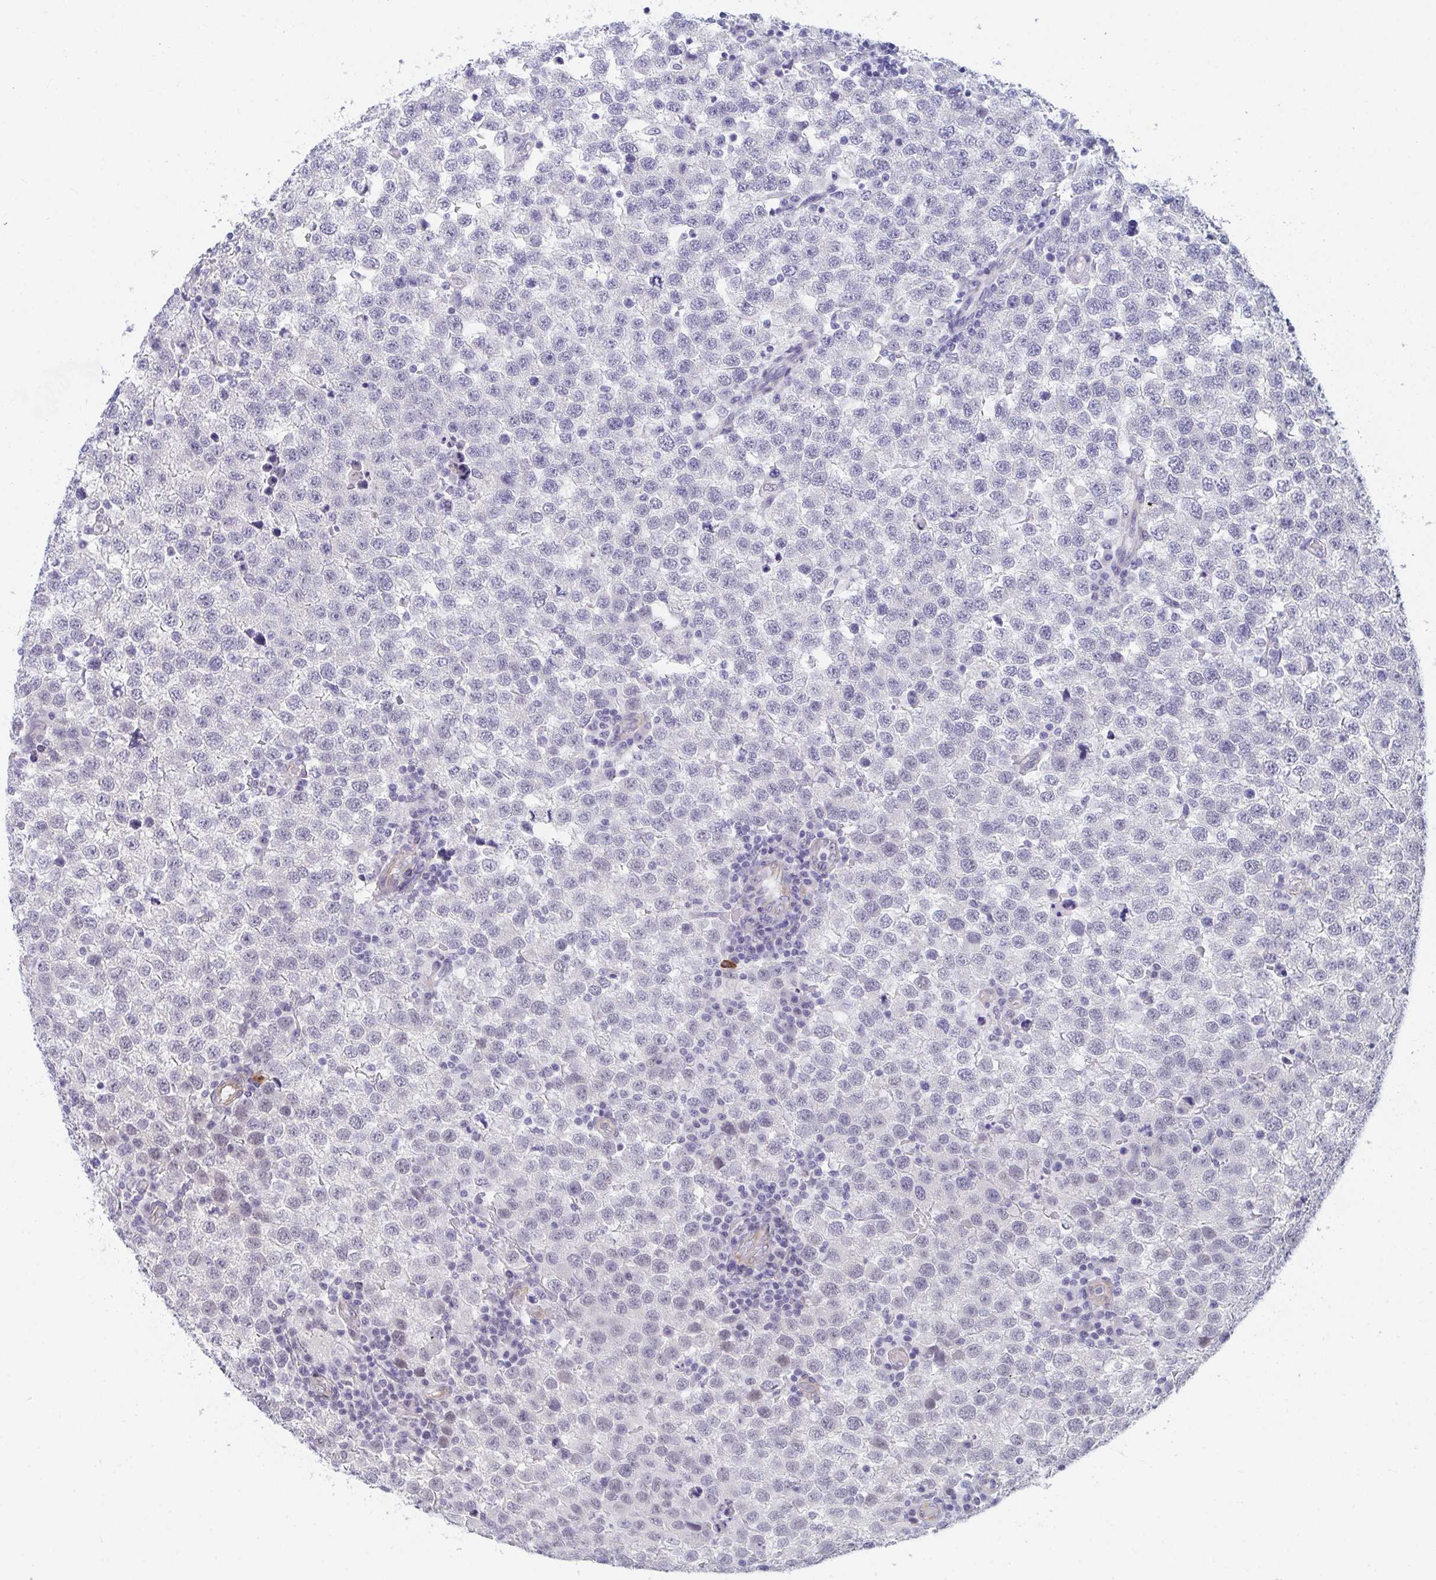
{"staining": {"intensity": "negative", "quantity": "none", "location": "none"}, "tissue": "testis cancer", "cell_type": "Tumor cells", "image_type": "cancer", "snomed": [{"axis": "morphology", "description": "Seminoma, NOS"}, {"axis": "topography", "description": "Testis"}], "caption": "There is no significant expression in tumor cells of testis cancer (seminoma).", "gene": "DAOA", "patient": {"sex": "male", "age": 34}}